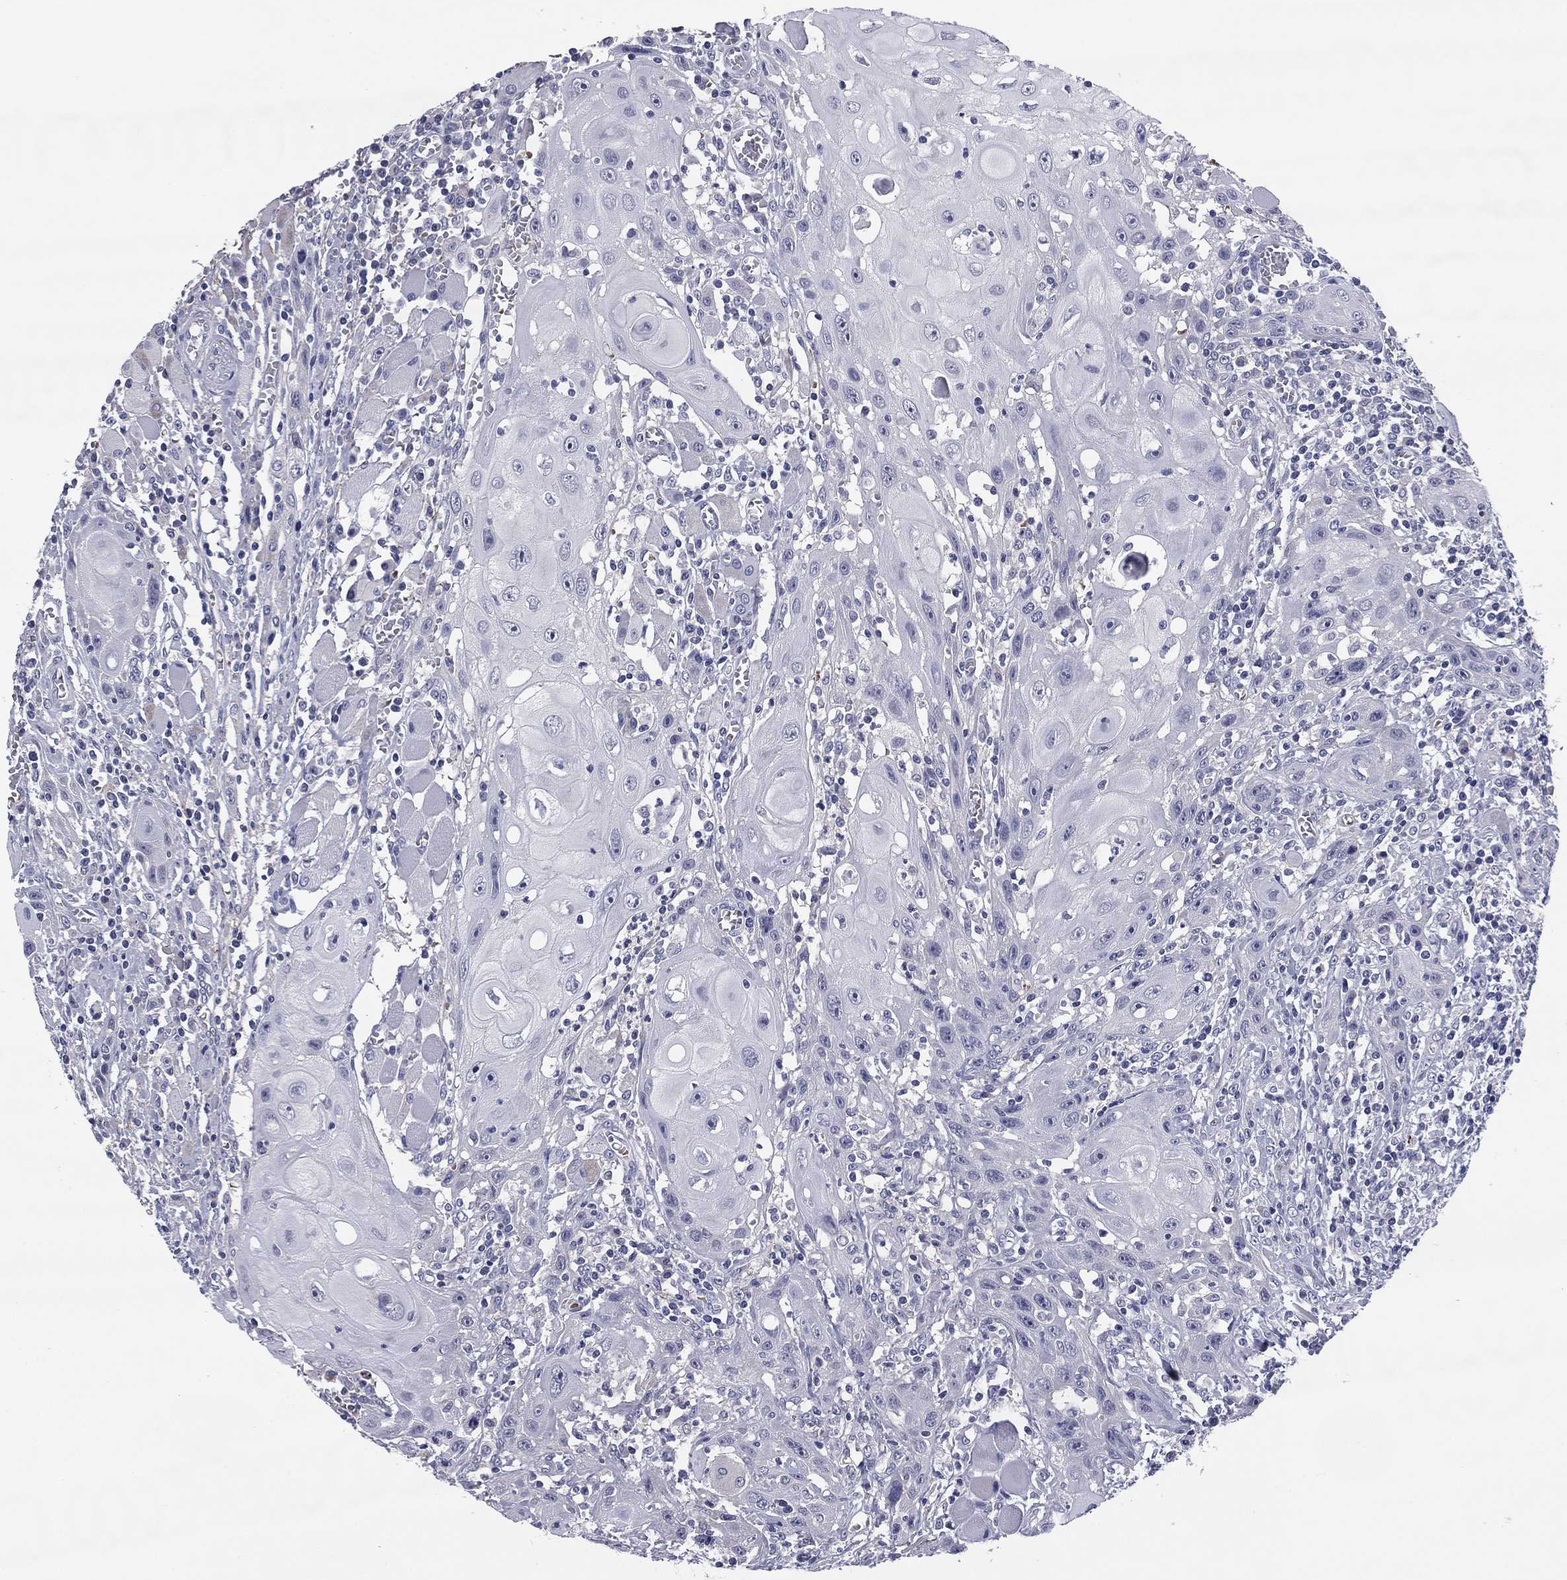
{"staining": {"intensity": "negative", "quantity": "none", "location": "none"}, "tissue": "head and neck cancer", "cell_type": "Tumor cells", "image_type": "cancer", "snomed": [{"axis": "morphology", "description": "Normal tissue, NOS"}, {"axis": "morphology", "description": "Squamous cell carcinoma, NOS"}, {"axis": "topography", "description": "Oral tissue"}, {"axis": "topography", "description": "Head-Neck"}], "caption": "Immunohistochemistry of human head and neck cancer exhibits no staining in tumor cells. (DAB (3,3'-diaminobenzidine) IHC, high magnification).", "gene": "REXO5", "patient": {"sex": "male", "age": 71}}